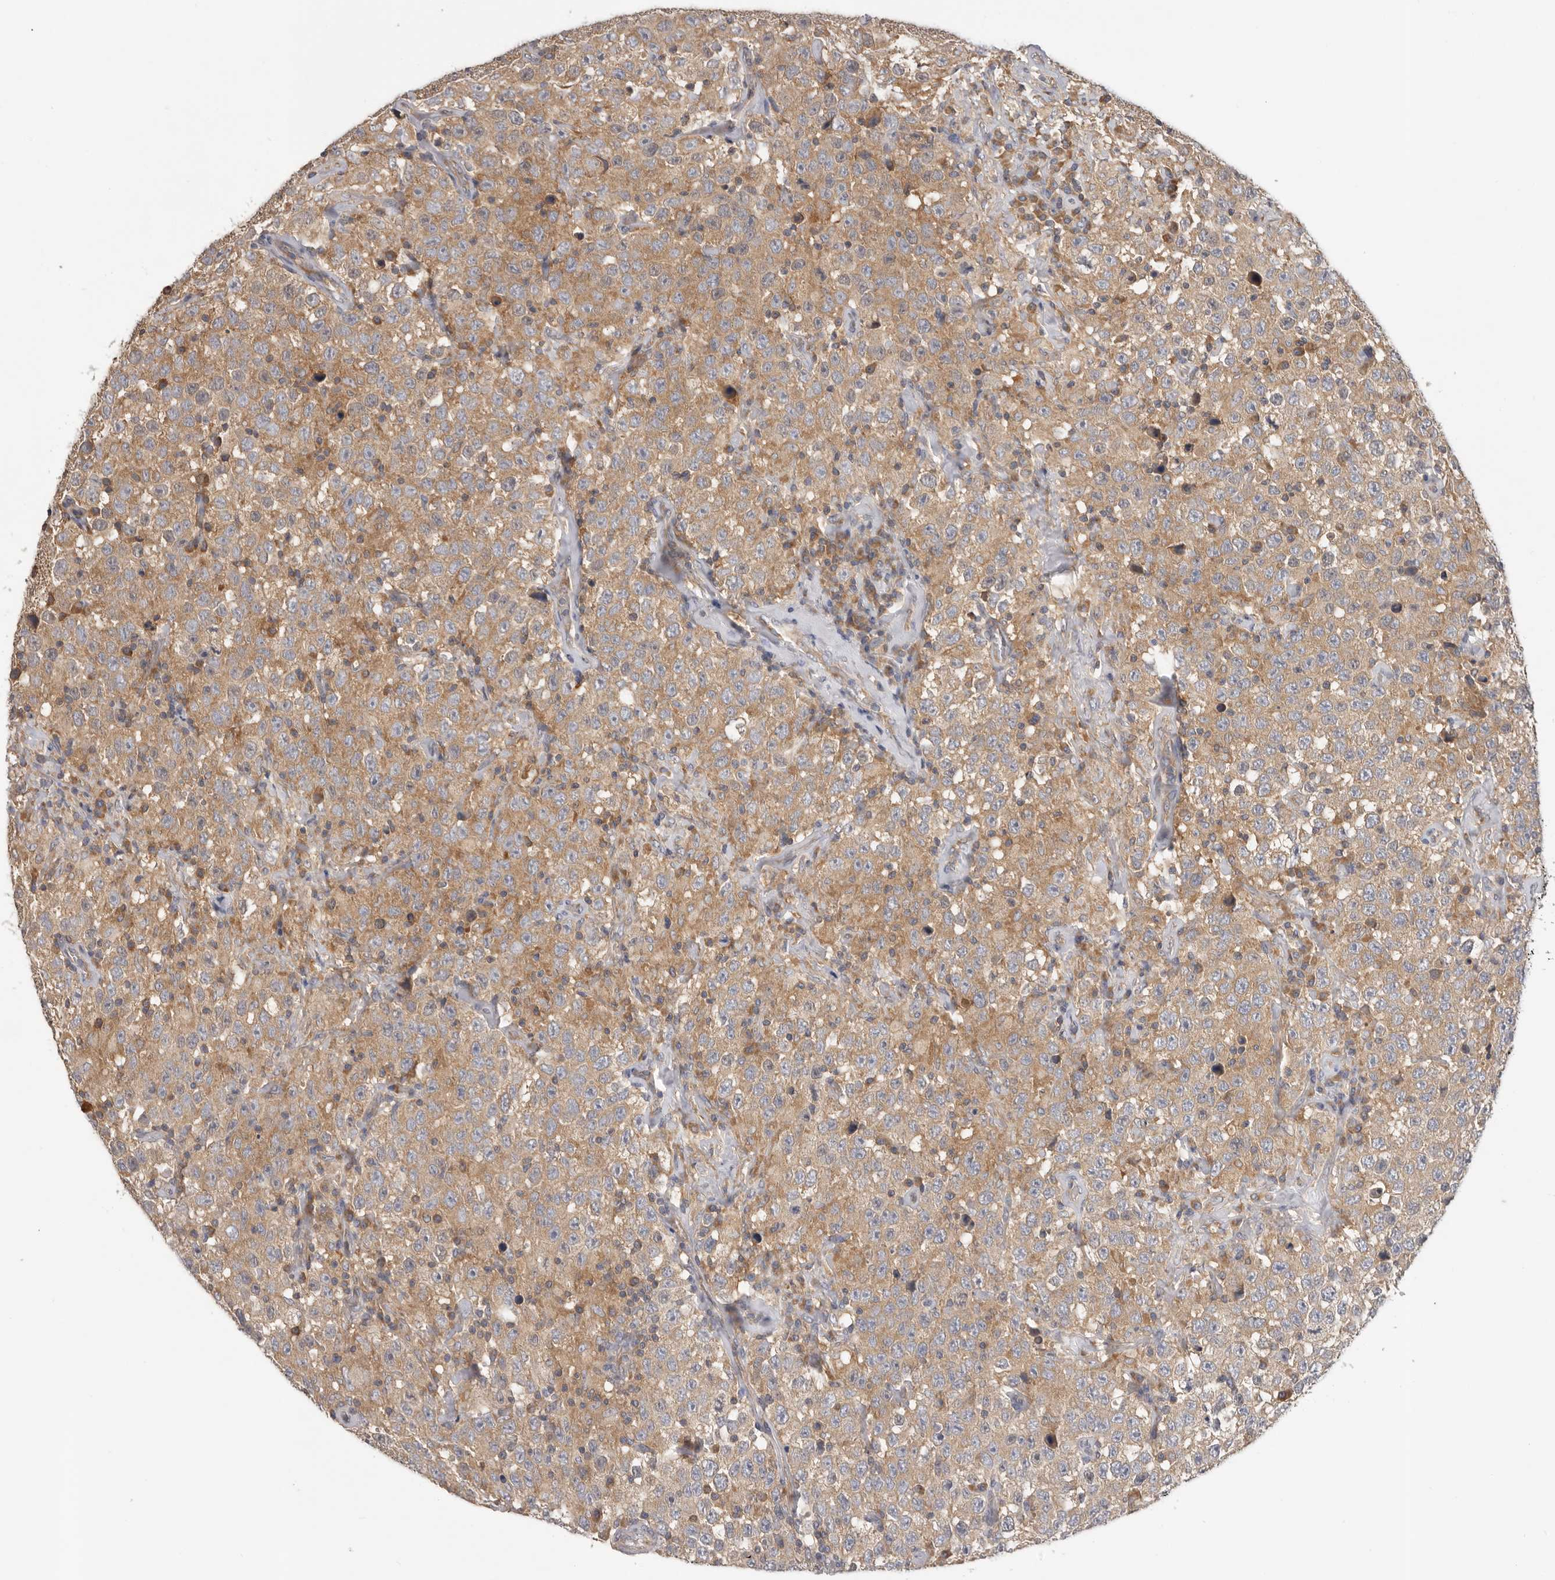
{"staining": {"intensity": "moderate", "quantity": ">75%", "location": "cytoplasmic/membranous"}, "tissue": "testis cancer", "cell_type": "Tumor cells", "image_type": "cancer", "snomed": [{"axis": "morphology", "description": "Seminoma, NOS"}, {"axis": "topography", "description": "Testis"}], "caption": "This image shows immunohistochemistry staining of testis cancer, with medium moderate cytoplasmic/membranous staining in about >75% of tumor cells.", "gene": "PPP1R42", "patient": {"sex": "male", "age": 41}}